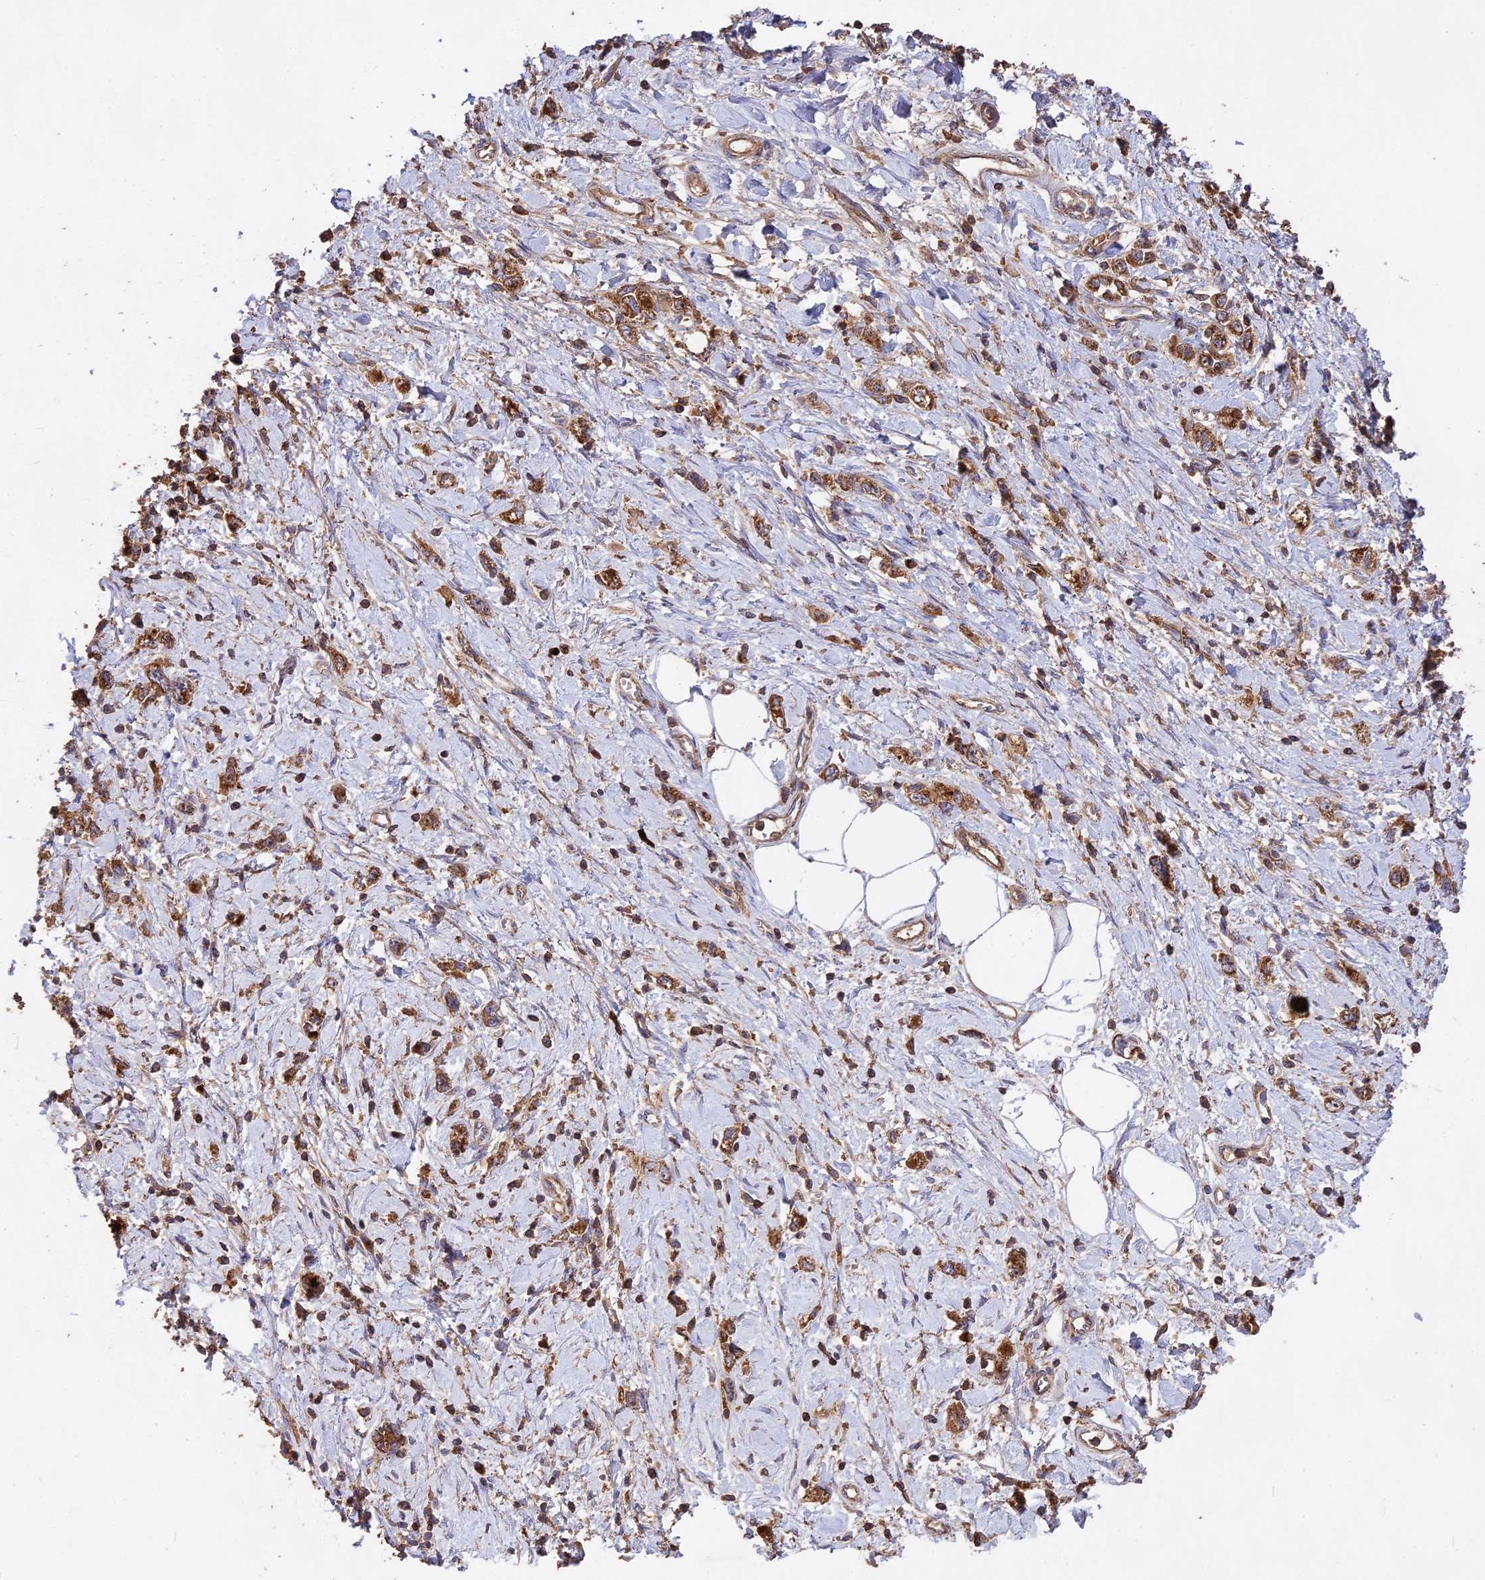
{"staining": {"intensity": "moderate", "quantity": ">75%", "location": "cytoplasmic/membranous"}, "tissue": "stomach cancer", "cell_type": "Tumor cells", "image_type": "cancer", "snomed": [{"axis": "morphology", "description": "Adenocarcinoma, NOS"}, {"axis": "topography", "description": "Stomach"}], "caption": "Immunohistochemical staining of human stomach cancer demonstrates medium levels of moderate cytoplasmic/membranous positivity in approximately >75% of tumor cells.", "gene": "NUDT8", "patient": {"sex": "female", "age": 76}}